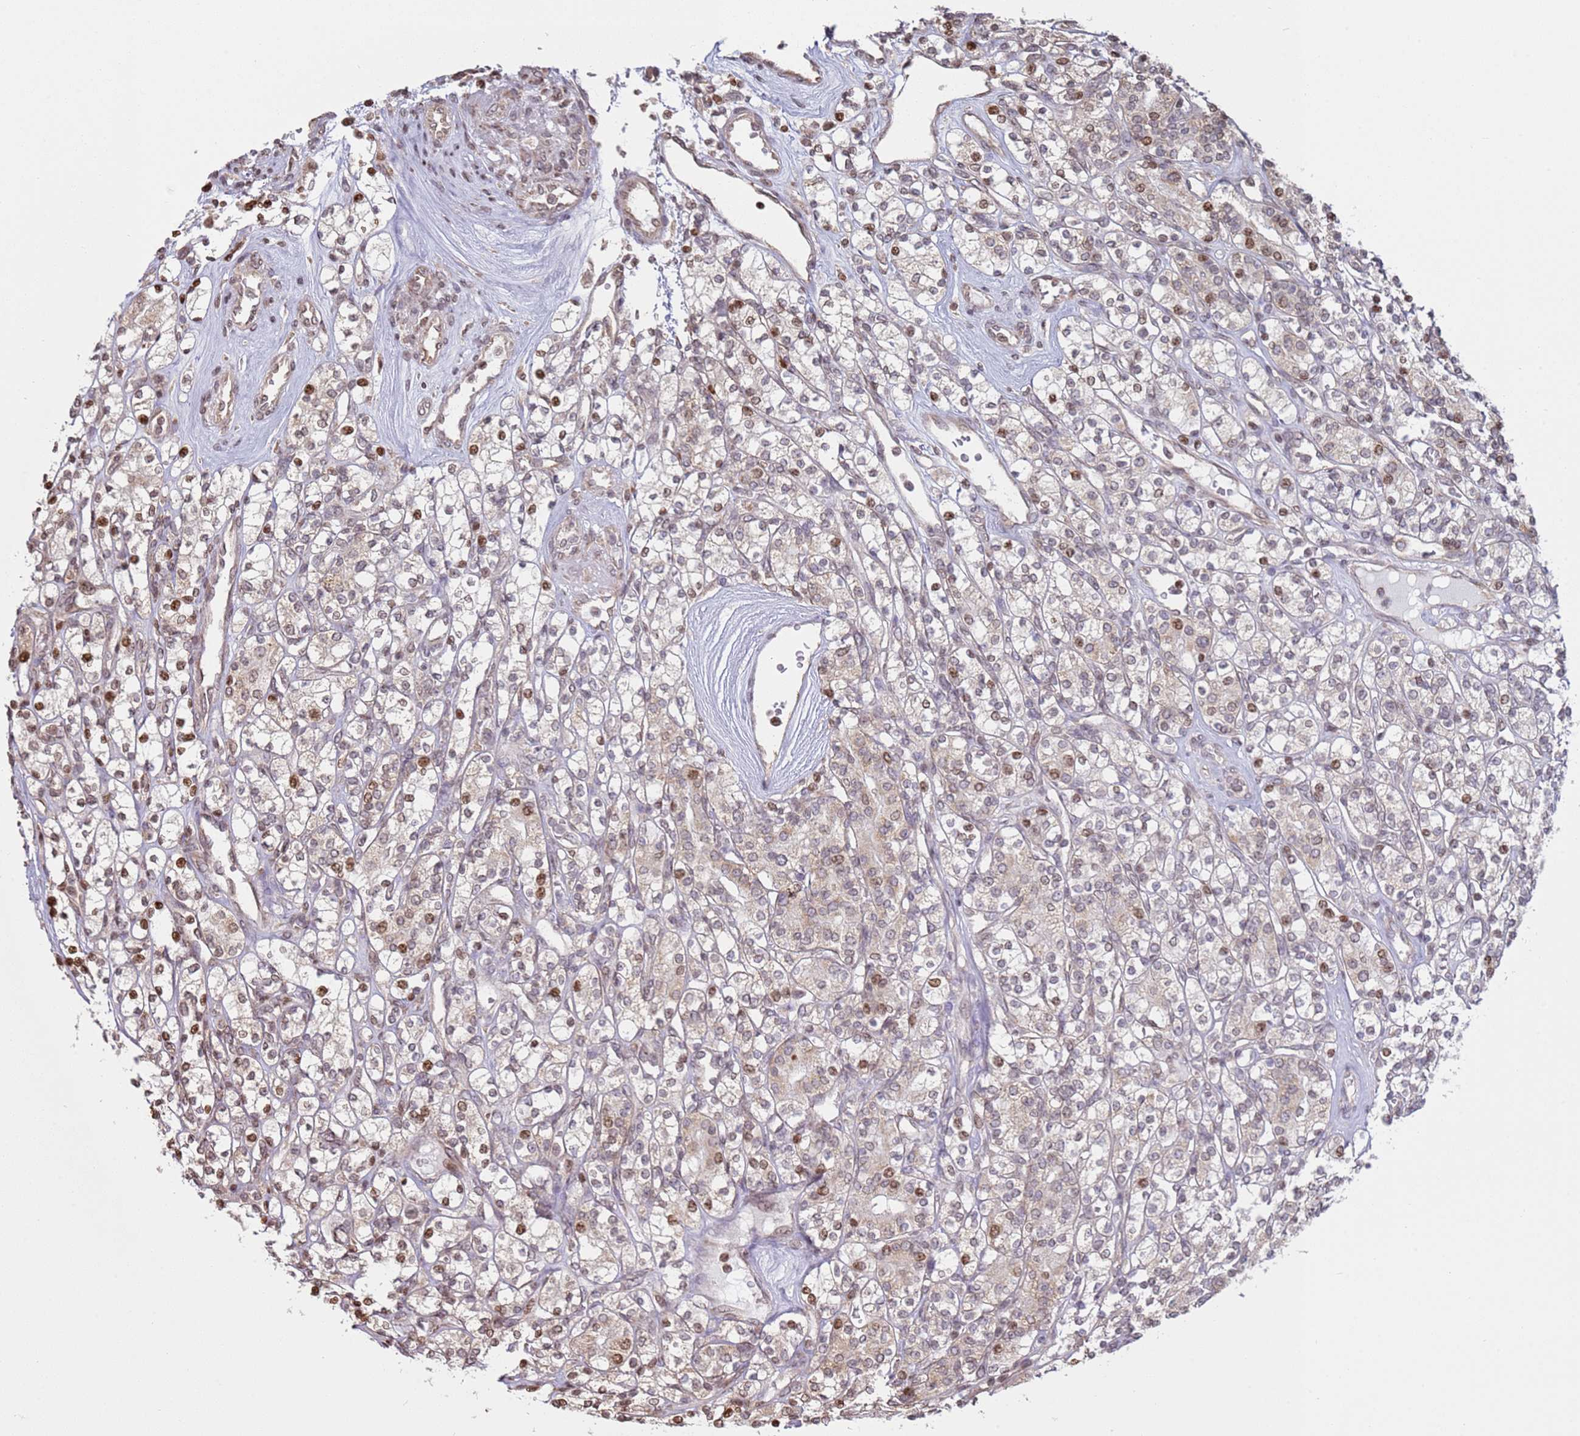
{"staining": {"intensity": "moderate", "quantity": "<25%", "location": "nuclear"}, "tissue": "renal cancer", "cell_type": "Tumor cells", "image_type": "cancer", "snomed": [{"axis": "morphology", "description": "Adenocarcinoma, NOS"}, {"axis": "topography", "description": "Kidney"}], "caption": "Tumor cells display low levels of moderate nuclear positivity in about <25% of cells in human renal adenocarcinoma. Using DAB (brown) and hematoxylin (blue) stains, captured at high magnification using brightfield microscopy.", "gene": "SCAF1", "patient": {"sex": "male", "age": 77}}